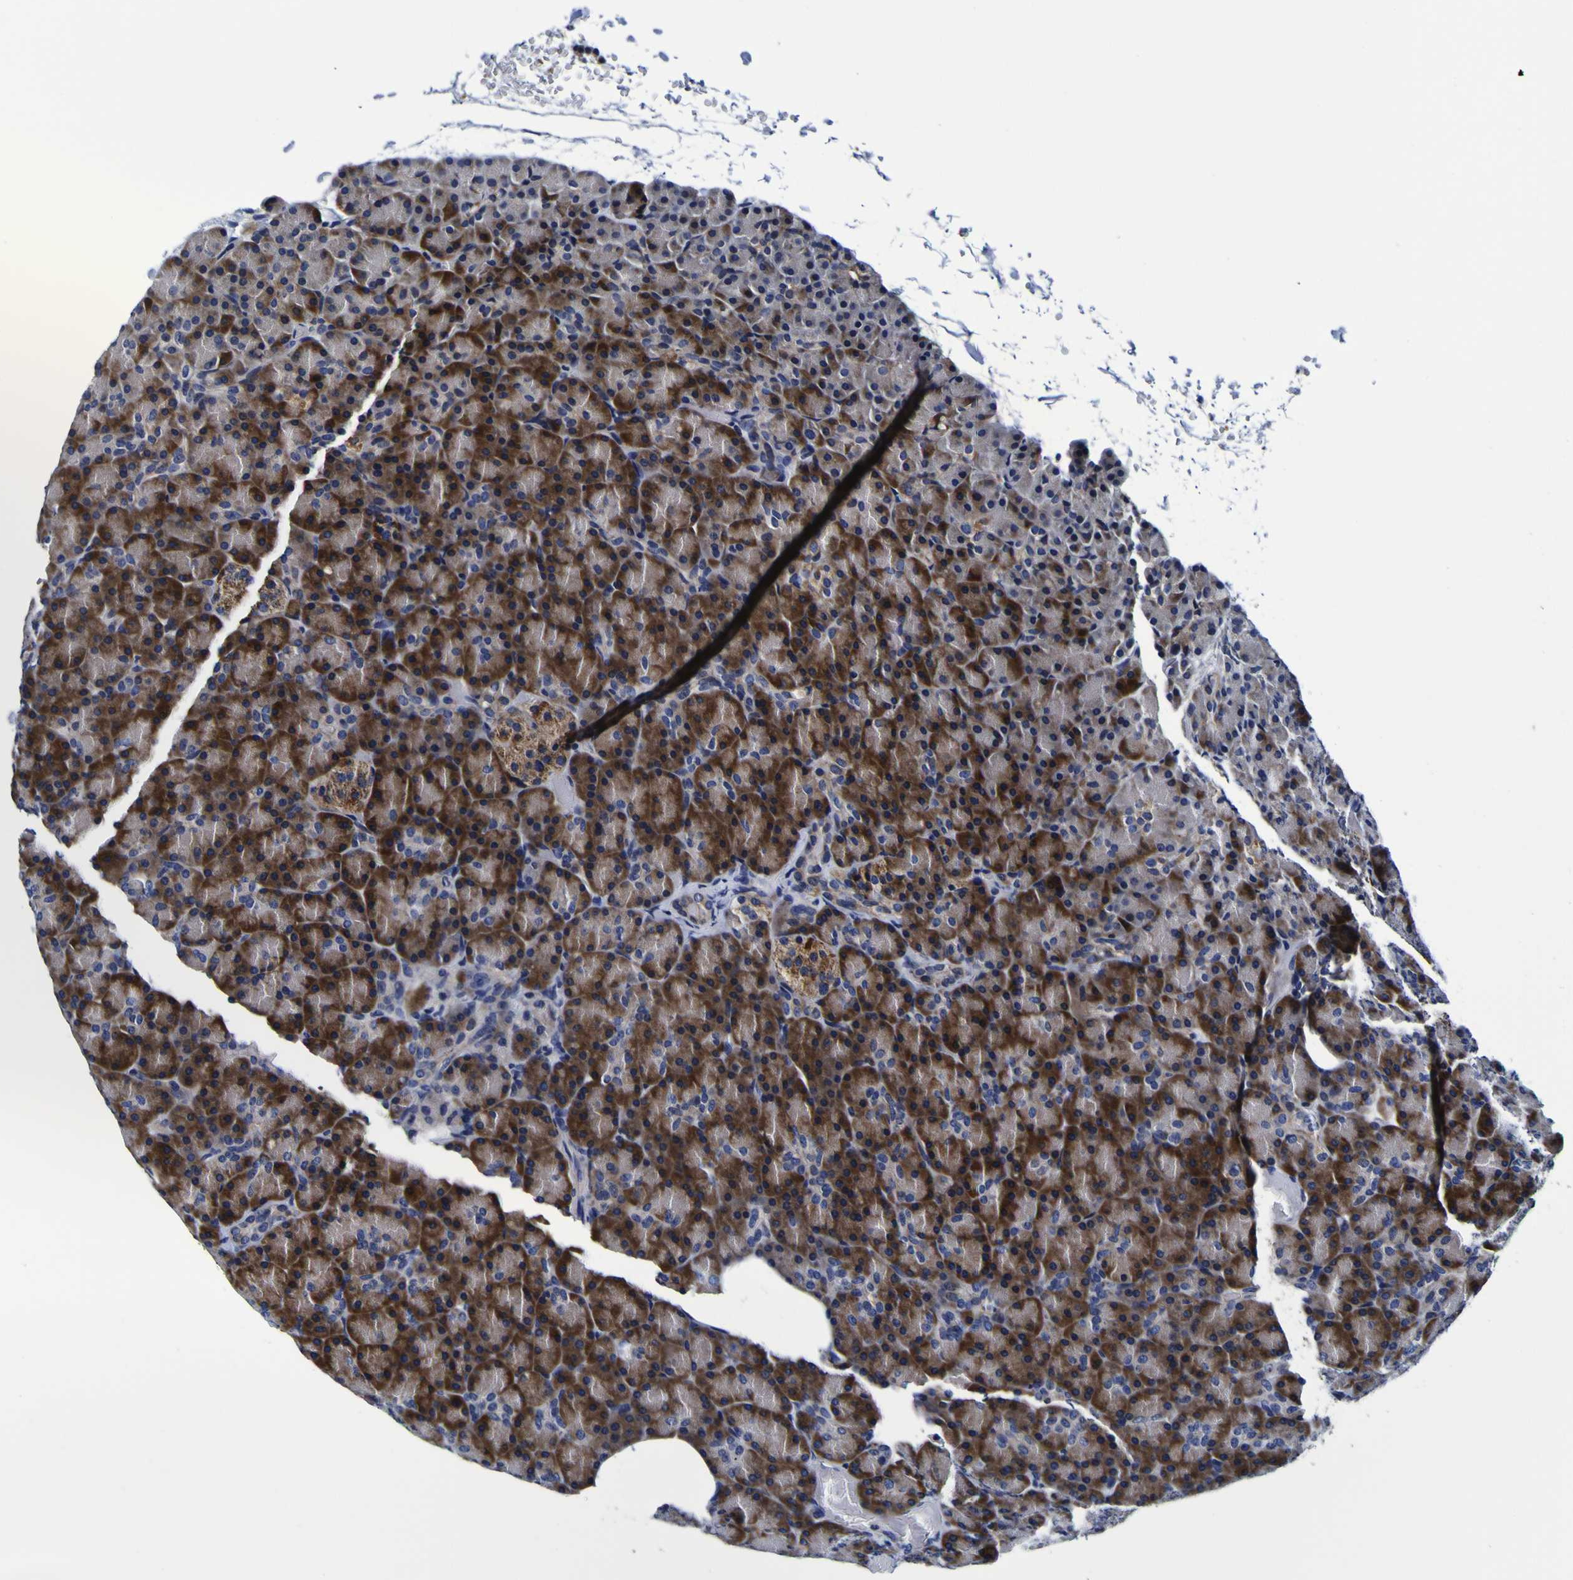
{"staining": {"intensity": "strong", "quantity": ">75%", "location": "cytoplasmic/membranous"}, "tissue": "pancreas", "cell_type": "Exocrine glandular cells", "image_type": "normal", "snomed": [{"axis": "morphology", "description": "Normal tissue, NOS"}, {"axis": "topography", "description": "Pancreas"}], "caption": "A photomicrograph of human pancreas stained for a protein displays strong cytoplasmic/membranous brown staining in exocrine glandular cells.", "gene": "PDLIM4", "patient": {"sex": "female", "age": 43}}